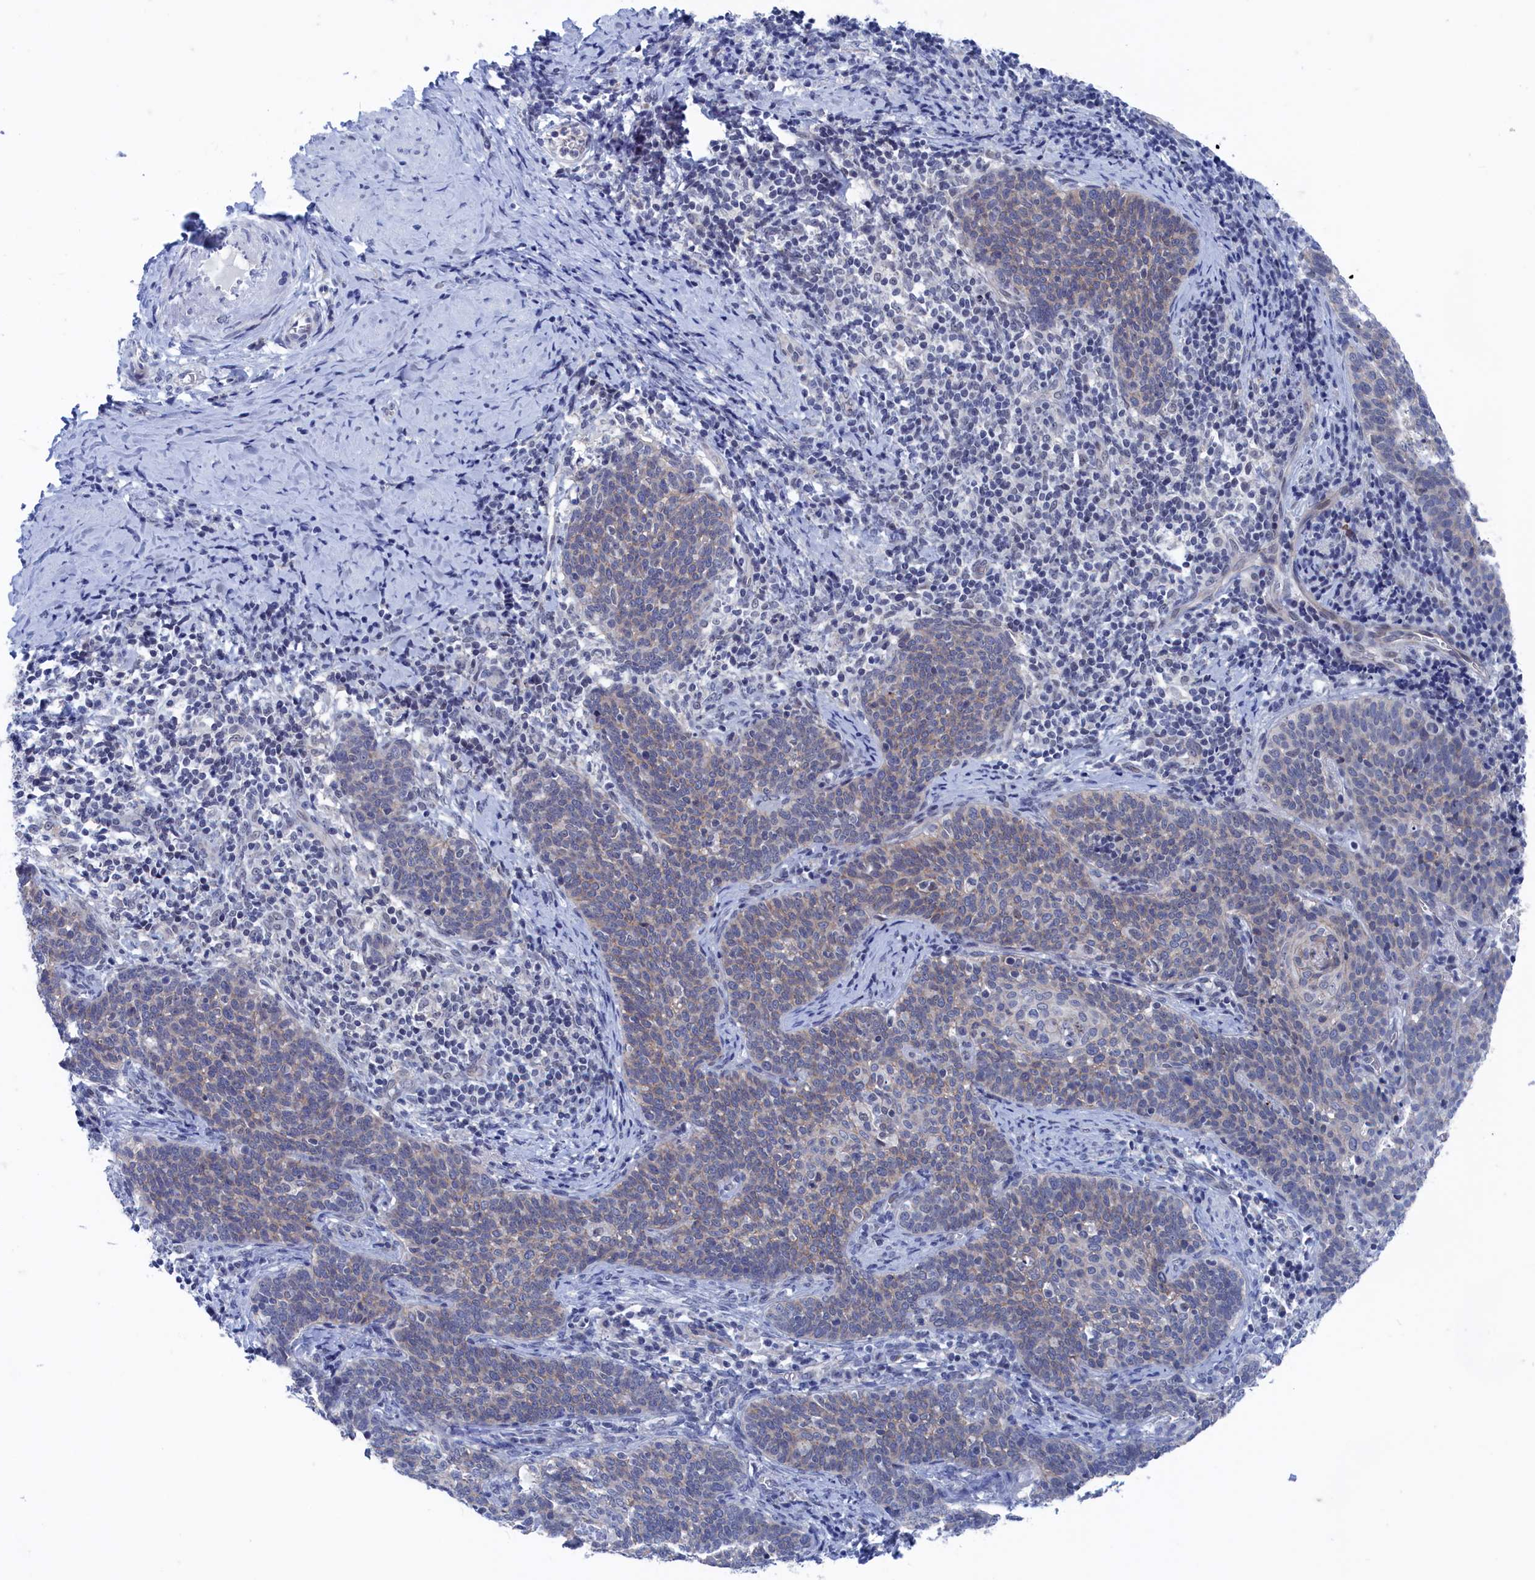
{"staining": {"intensity": "weak", "quantity": "25%-75%", "location": "cytoplasmic/membranous"}, "tissue": "cervical cancer", "cell_type": "Tumor cells", "image_type": "cancer", "snomed": [{"axis": "morphology", "description": "Normal tissue, NOS"}, {"axis": "morphology", "description": "Squamous cell carcinoma, NOS"}, {"axis": "topography", "description": "Cervix"}], "caption": "Immunohistochemistry (IHC) of cervical cancer (squamous cell carcinoma) displays low levels of weak cytoplasmic/membranous expression in approximately 25%-75% of tumor cells.", "gene": "MARCHF3", "patient": {"sex": "female", "age": 39}}